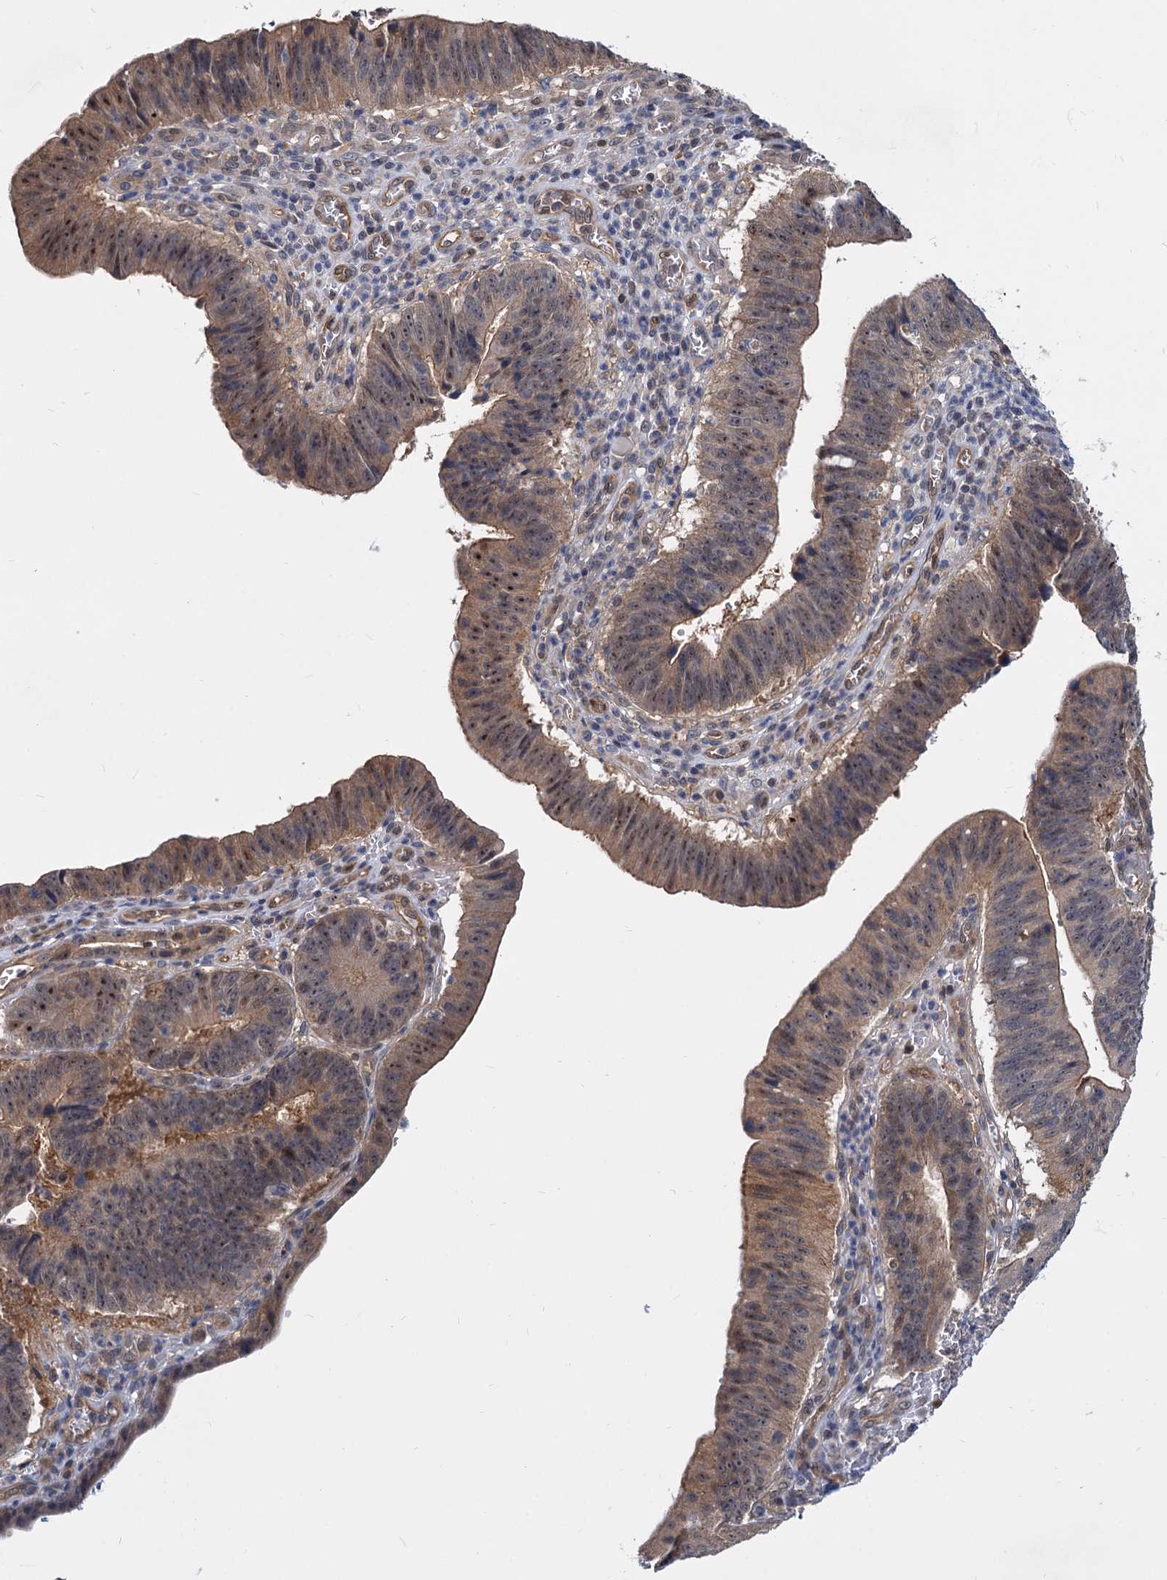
{"staining": {"intensity": "moderate", "quantity": ">75%", "location": "cytoplasmic/membranous,nuclear"}, "tissue": "stomach cancer", "cell_type": "Tumor cells", "image_type": "cancer", "snomed": [{"axis": "morphology", "description": "Adenocarcinoma, NOS"}, {"axis": "topography", "description": "Stomach"}], "caption": "The histopathology image displays immunohistochemical staining of stomach cancer. There is moderate cytoplasmic/membranous and nuclear positivity is appreciated in approximately >75% of tumor cells.", "gene": "SNX15", "patient": {"sex": "male", "age": 59}}